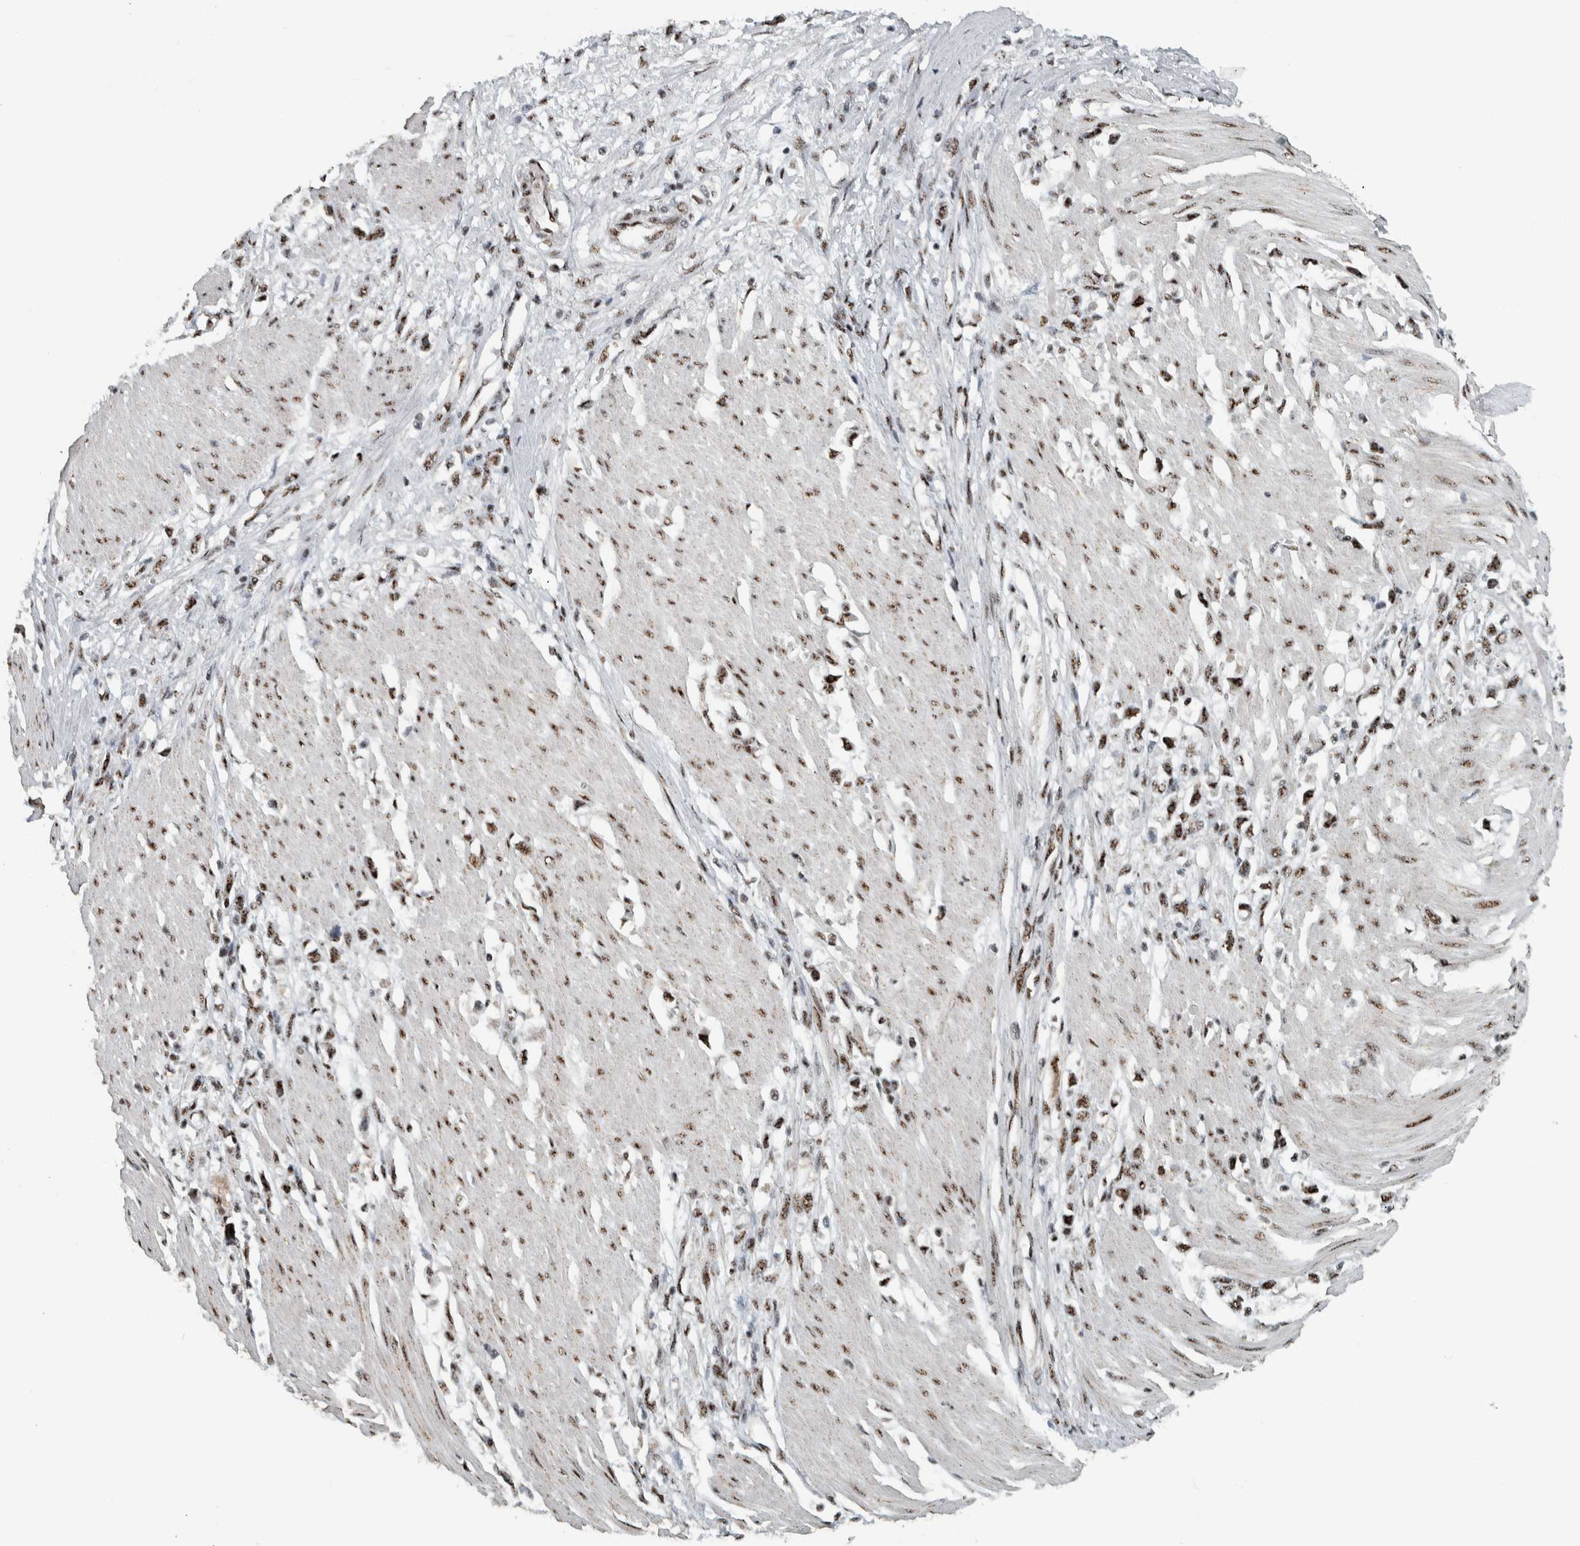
{"staining": {"intensity": "moderate", "quantity": ">75%", "location": "nuclear"}, "tissue": "stomach cancer", "cell_type": "Tumor cells", "image_type": "cancer", "snomed": [{"axis": "morphology", "description": "Adenocarcinoma, NOS"}, {"axis": "topography", "description": "Stomach"}], "caption": "This is a photomicrograph of immunohistochemistry staining of adenocarcinoma (stomach), which shows moderate staining in the nuclear of tumor cells.", "gene": "SON", "patient": {"sex": "female", "age": 59}}